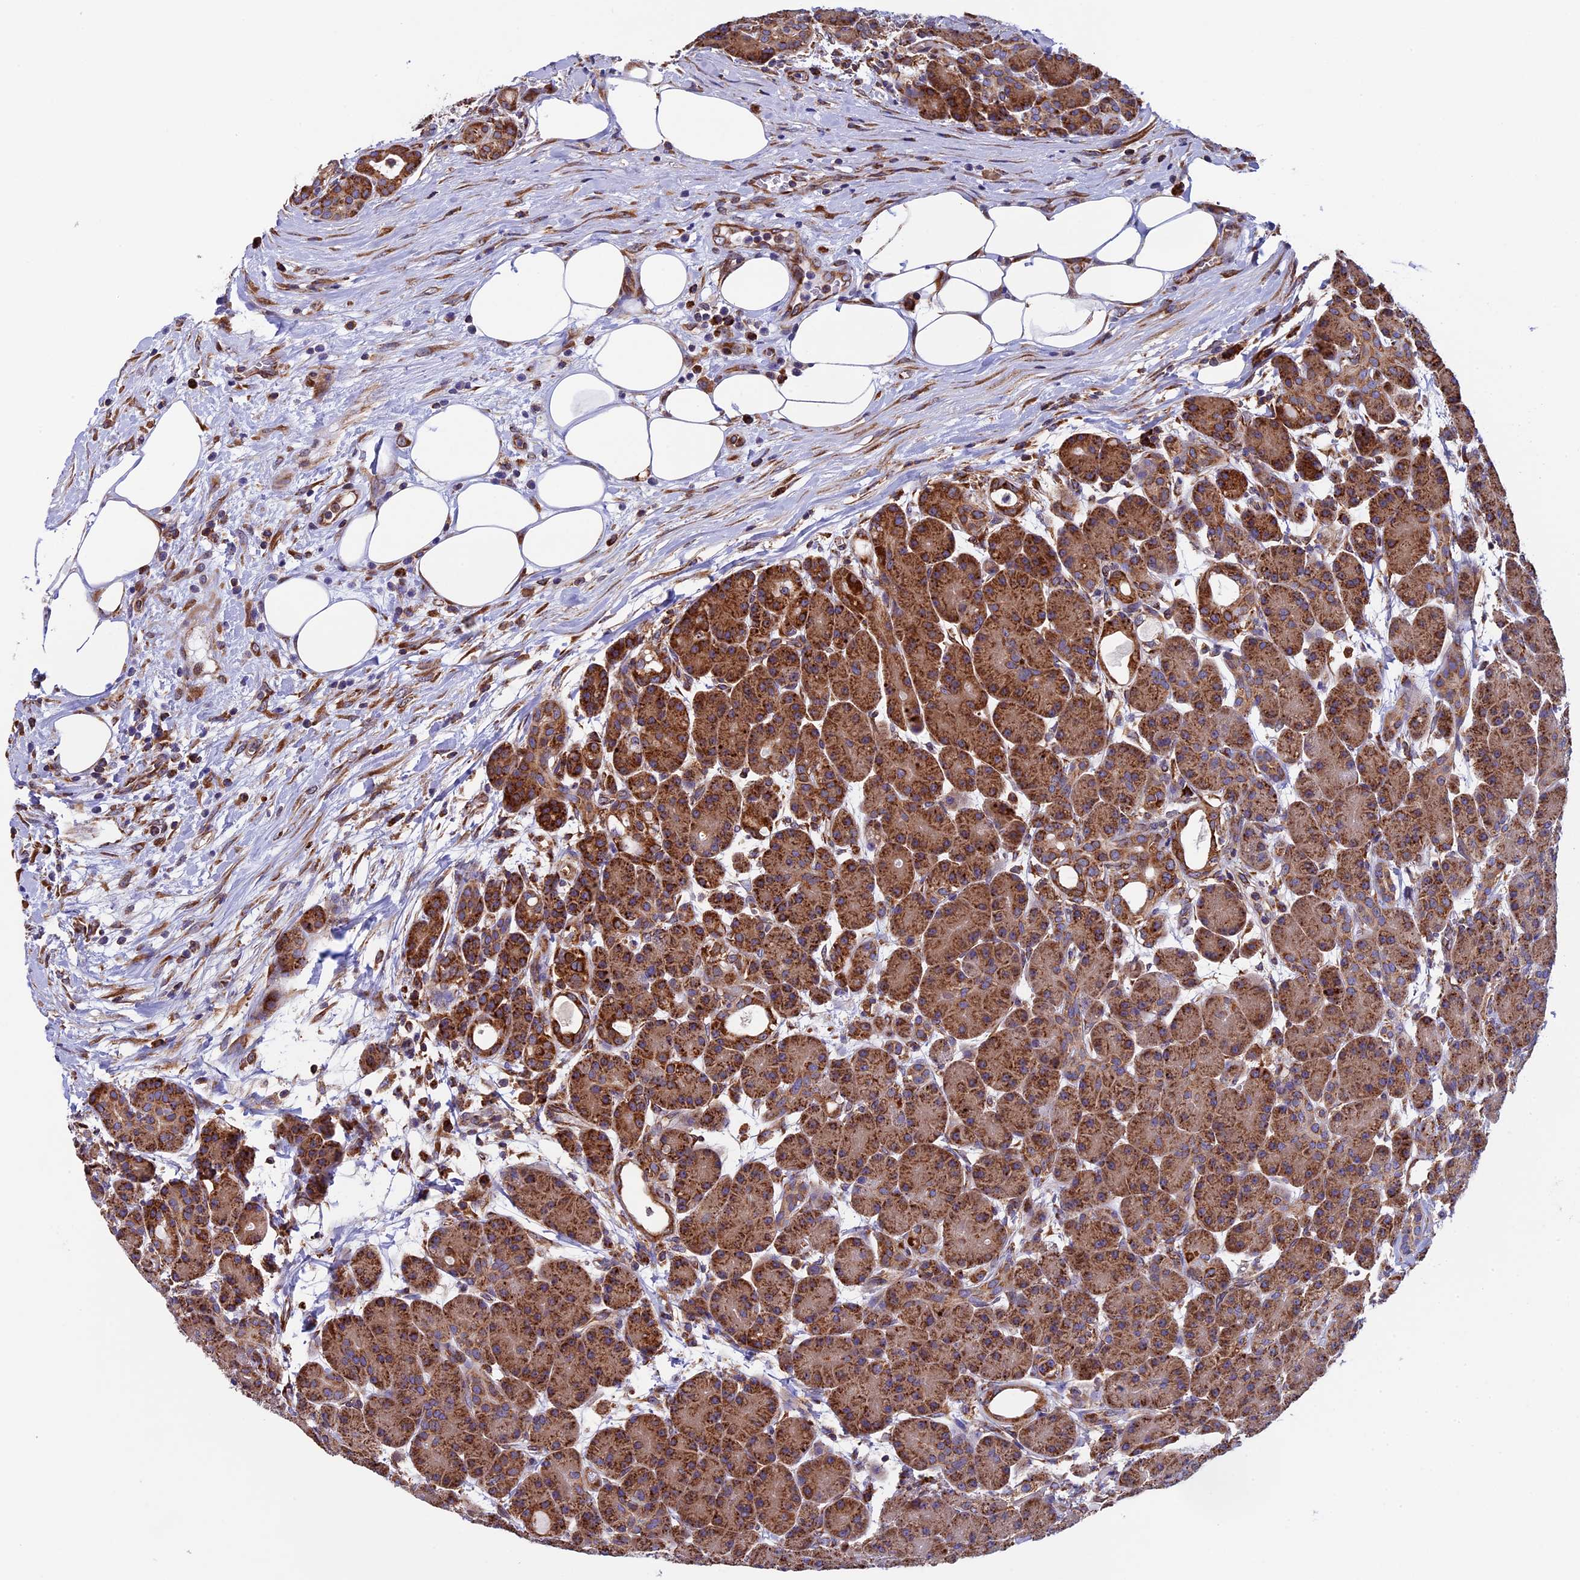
{"staining": {"intensity": "strong", "quantity": ">75%", "location": "cytoplasmic/membranous"}, "tissue": "pancreas", "cell_type": "Exocrine glandular cells", "image_type": "normal", "snomed": [{"axis": "morphology", "description": "Normal tissue, NOS"}, {"axis": "topography", "description": "Pancreas"}], "caption": "Immunohistochemistry (IHC) of normal pancreas reveals high levels of strong cytoplasmic/membranous positivity in approximately >75% of exocrine glandular cells. The staining was performed using DAB (3,3'-diaminobenzidine) to visualize the protein expression in brown, while the nuclei were stained in blue with hematoxylin (Magnification: 20x).", "gene": "SLC9A5", "patient": {"sex": "male", "age": 63}}